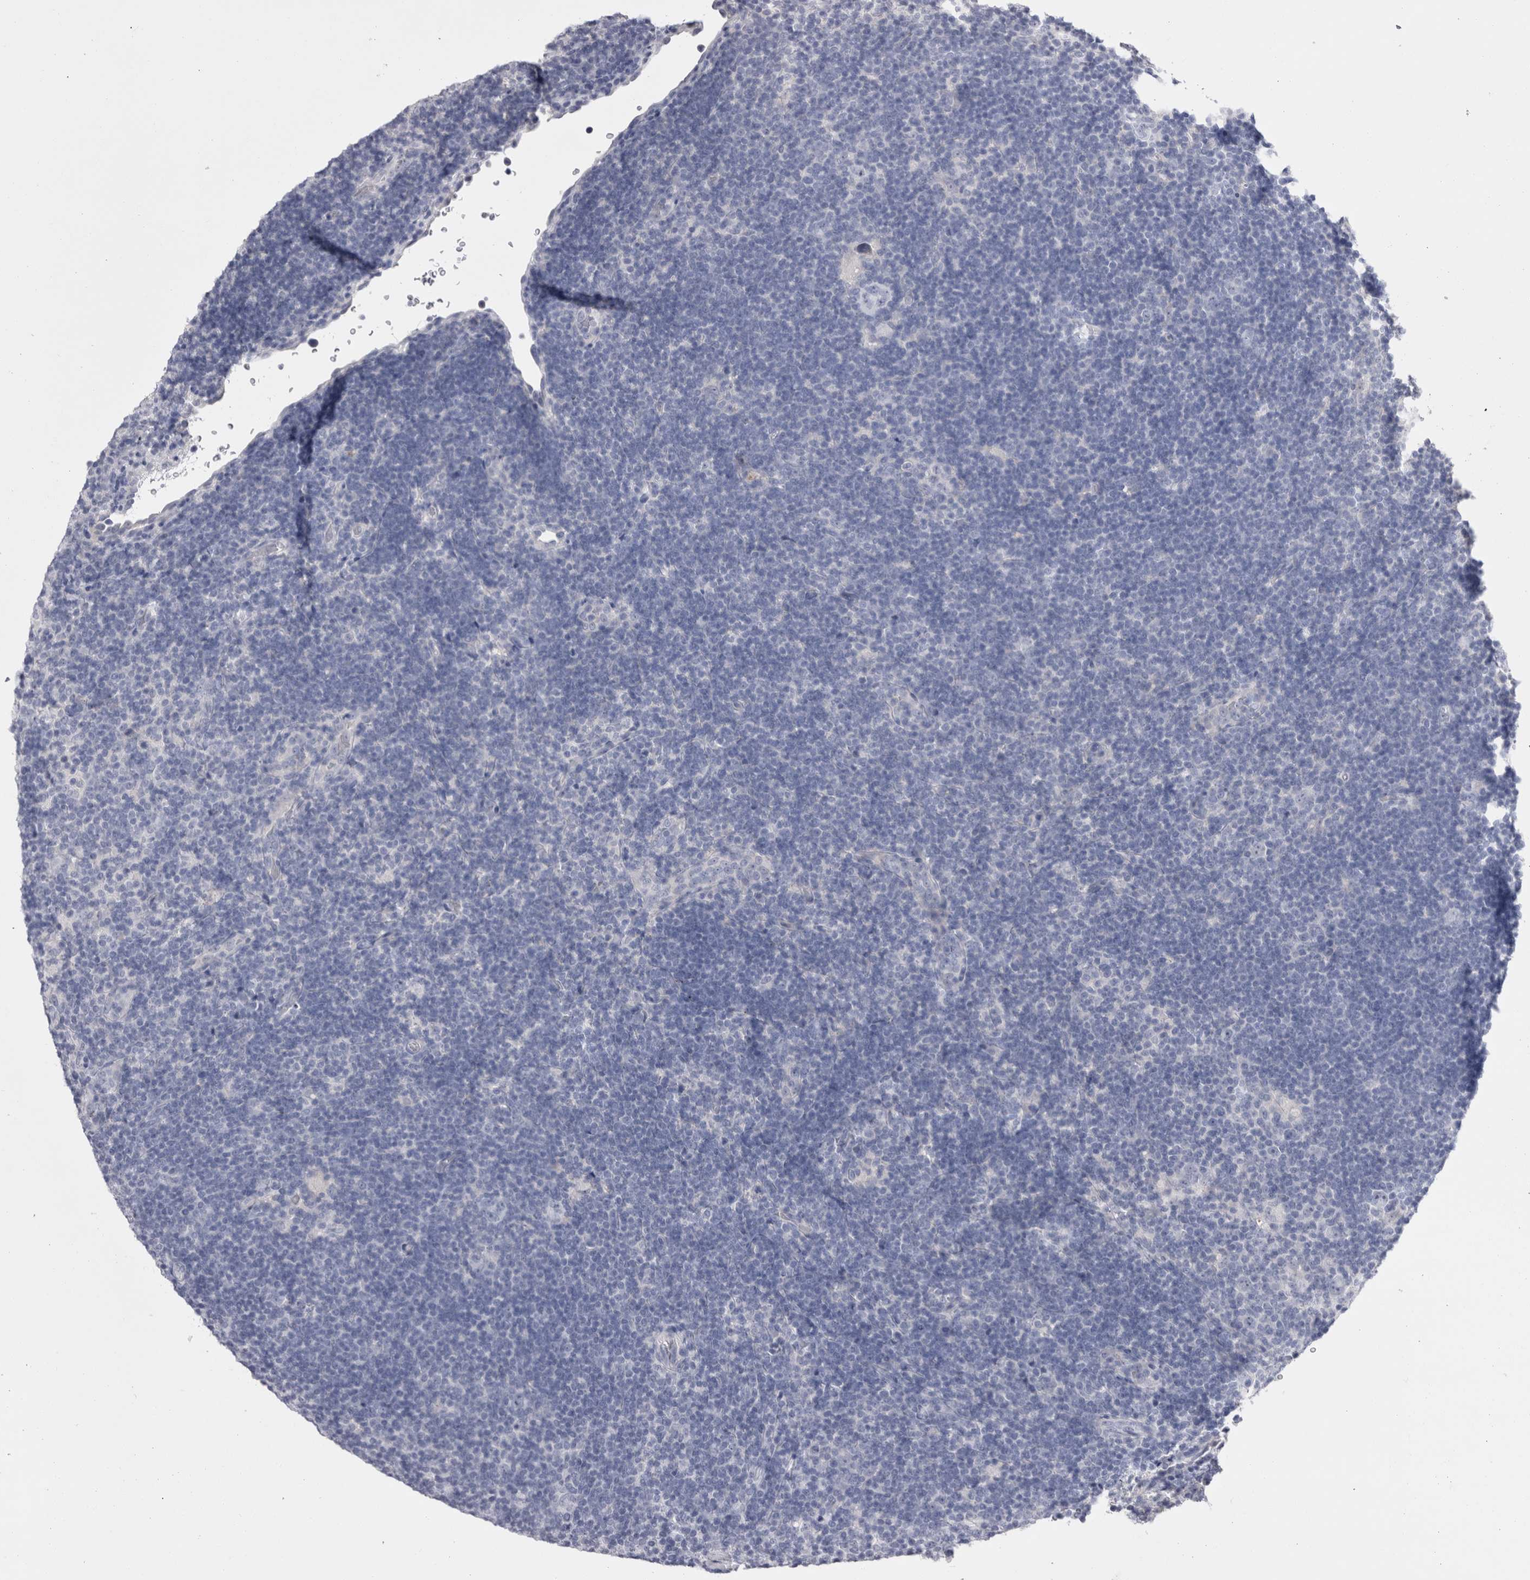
{"staining": {"intensity": "negative", "quantity": "none", "location": "none"}, "tissue": "lymphoma", "cell_type": "Tumor cells", "image_type": "cancer", "snomed": [{"axis": "morphology", "description": "Hodgkin's disease, NOS"}, {"axis": "topography", "description": "Lymph node"}], "caption": "High magnification brightfield microscopy of Hodgkin's disease stained with DAB (brown) and counterstained with hematoxylin (blue): tumor cells show no significant expression. (DAB (3,3'-diaminobenzidine) IHC with hematoxylin counter stain).", "gene": "PWP2", "patient": {"sex": "female", "age": 57}}